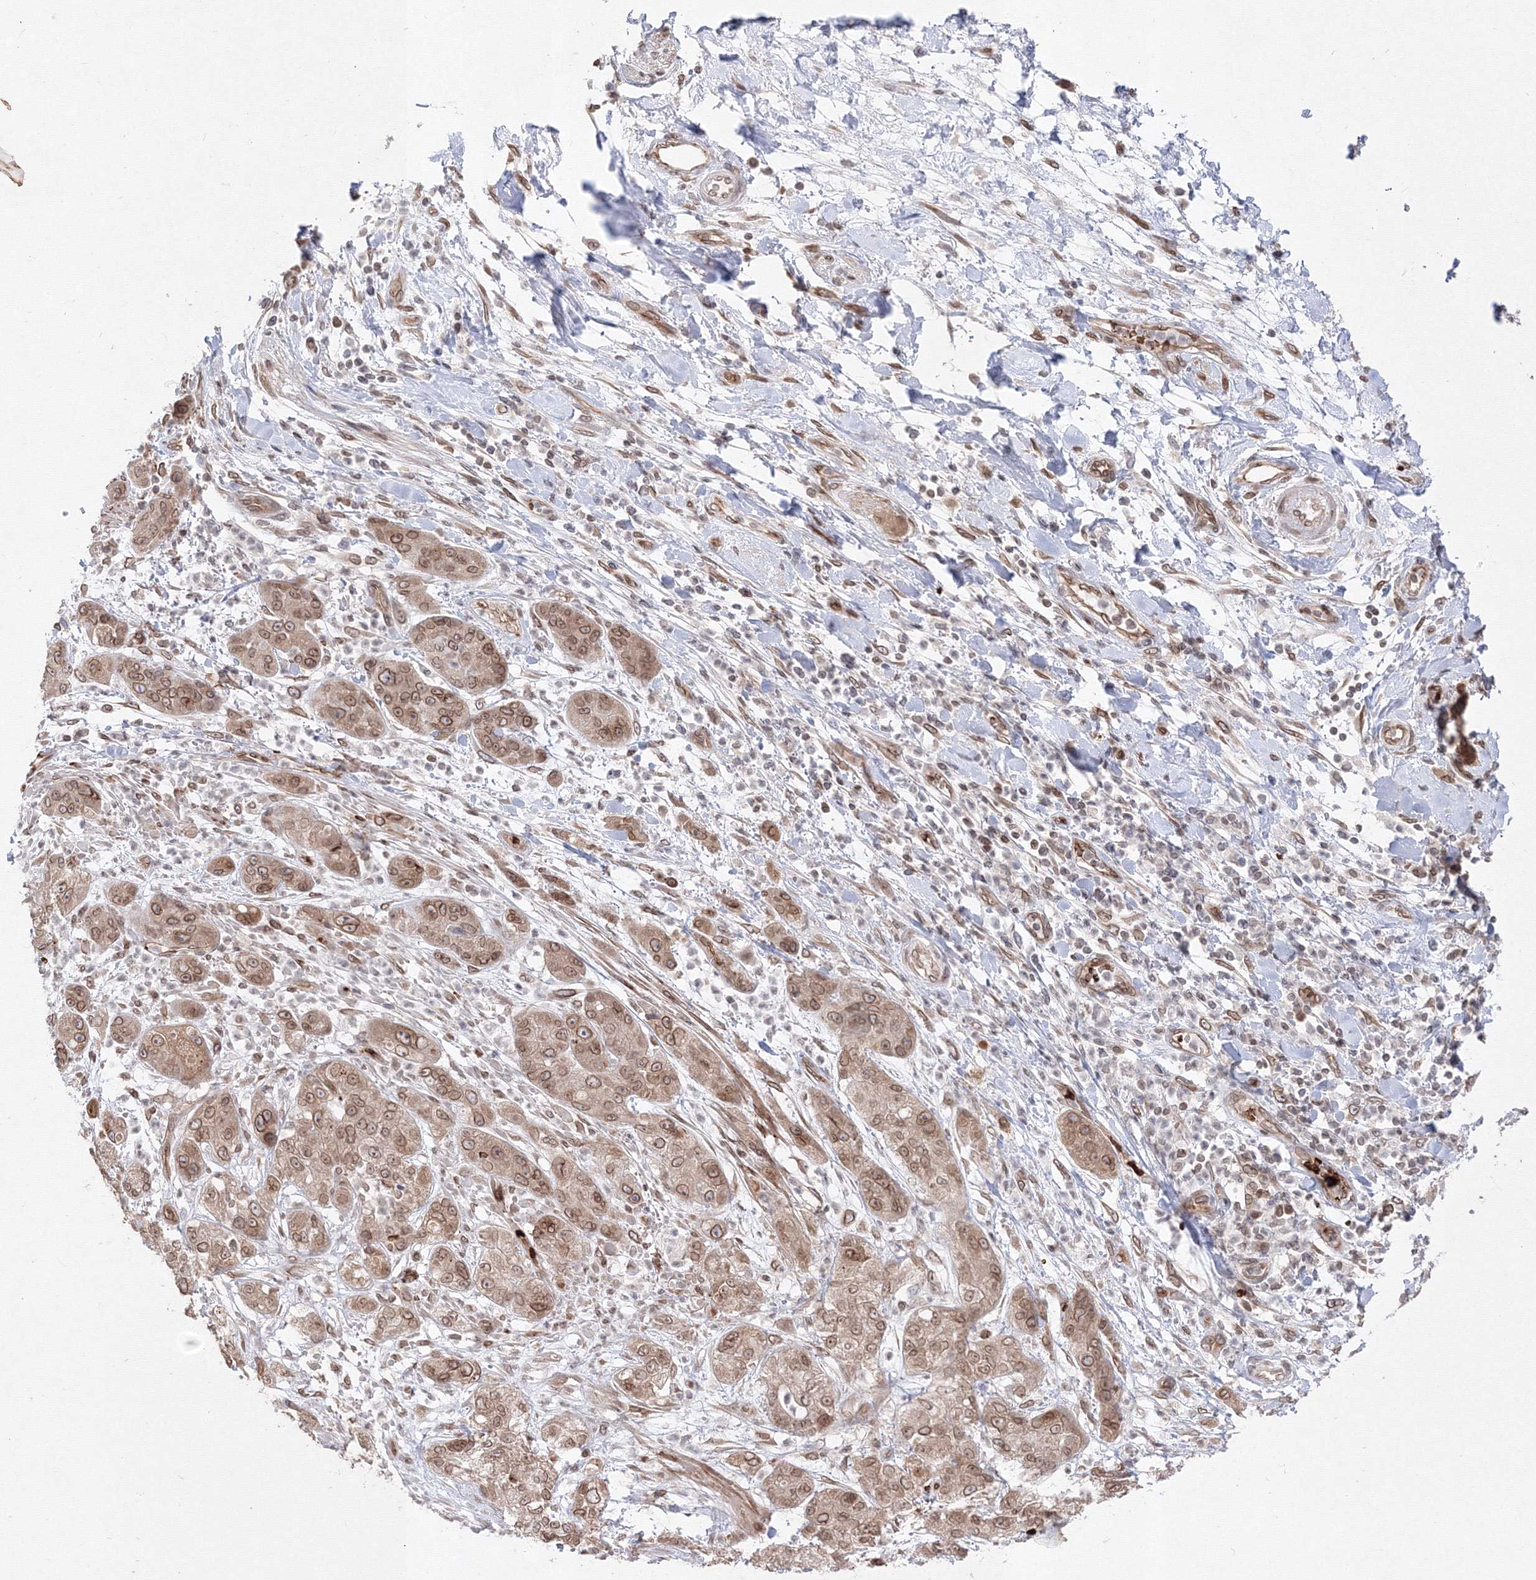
{"staining": {"intensity": "moderate", "quantity": ">75%", "location": "cytoplasmic/membranous,nuclear"}, "tissue": "pancreatic cancer", "cell_type": "Tumor cells", "image_type": "cancer", "snomed": [{"axis": "morphology", "description": "Adenocarcinoma, NOS"}, {"axis": "topography", "description": "Pancreas"}], "caption": "Immunohistochemistry of pancreatic adenocarcinoma shows medium levels of moderate cytoplasmic/membranous and nuclear expression in approximately >75% of tumor cells.", "gene": "DNAJB2", "patient": {"sex": "female", "age": 78}}